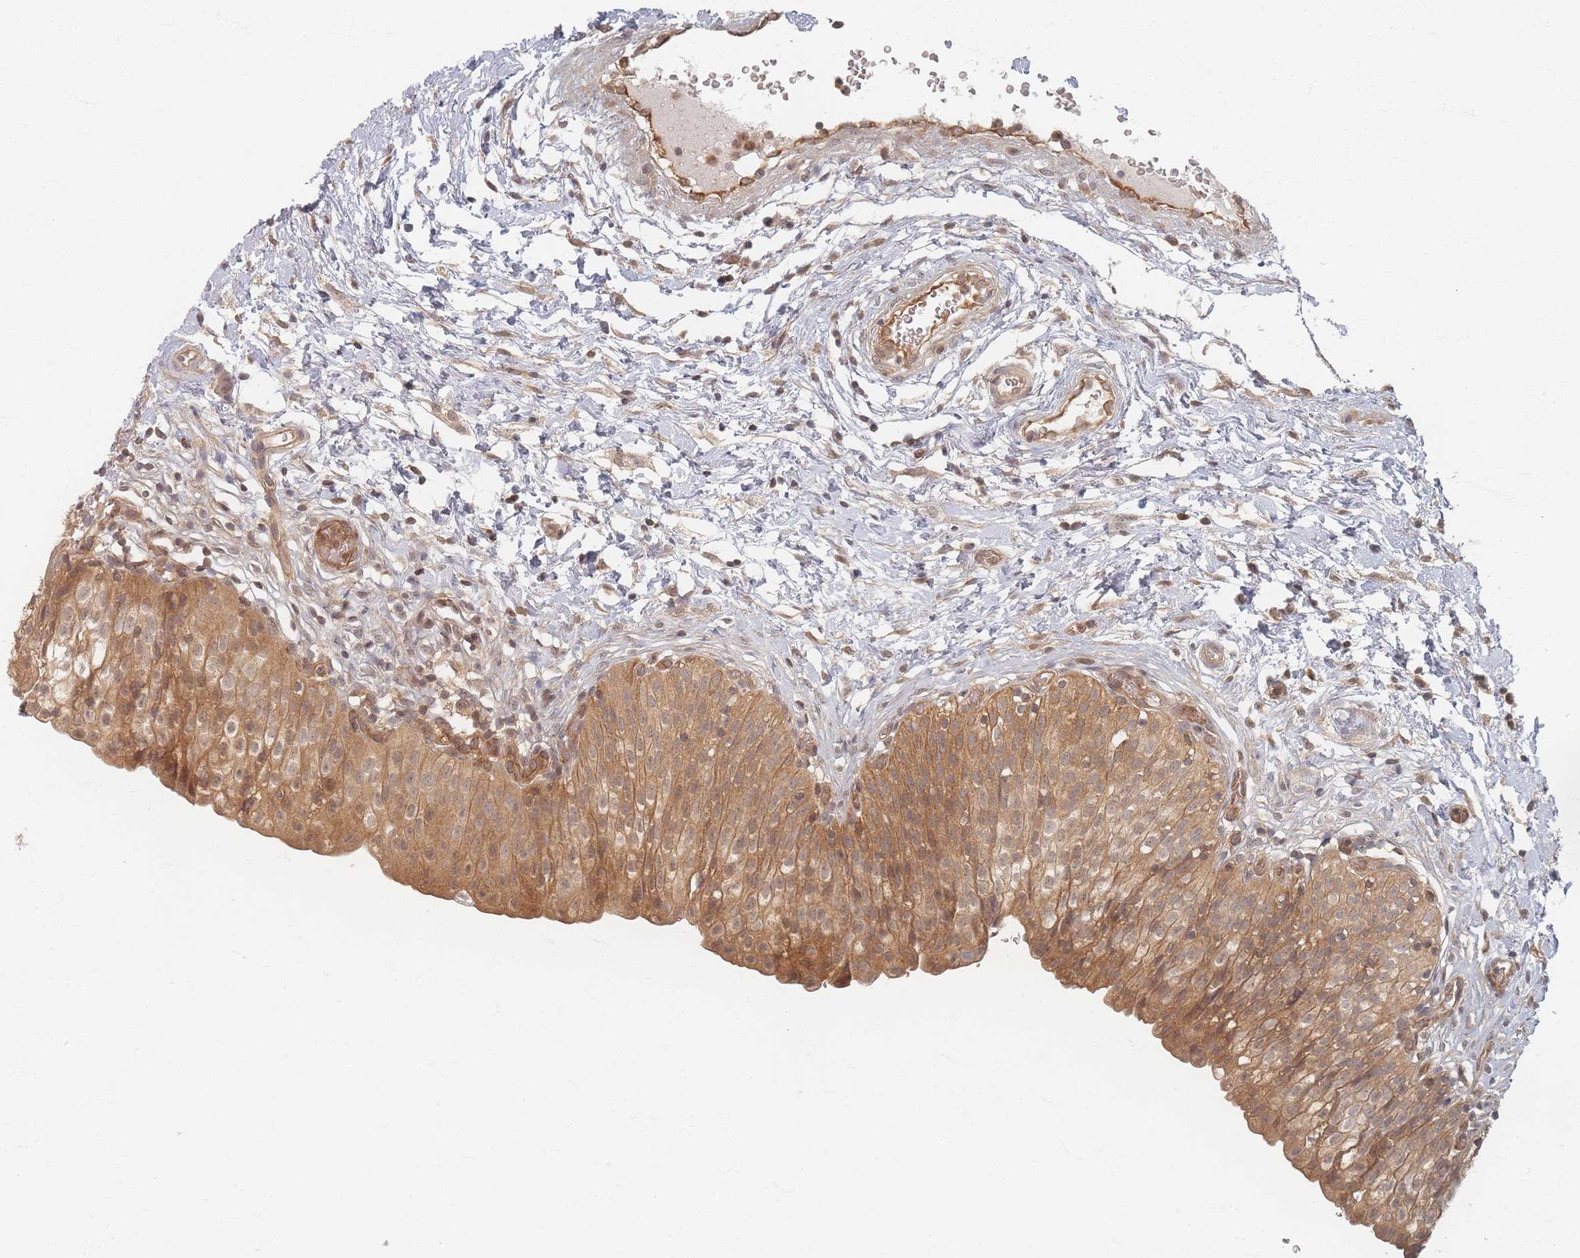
{"staining": {"intensity": "moderate", "quantity": ">75%", "location": "cytoplasmic/membranous"}, "tissue": "urinary bladder", "cell_type": "Urothelial cells", "image_type": "normal", "snomed": [{"axis": "morphology", "description": "Normal tissue, NOS"}, {"axis": "topography", "description": "Urinary bladder"}], "caption": "The immunohistochemical stain labels moderate cytoplasmic/membranous expression in urothelial cells of benign urinary bladder.", "gene": "PSMD9", "patient": {"sex": "male", "age": 55}}